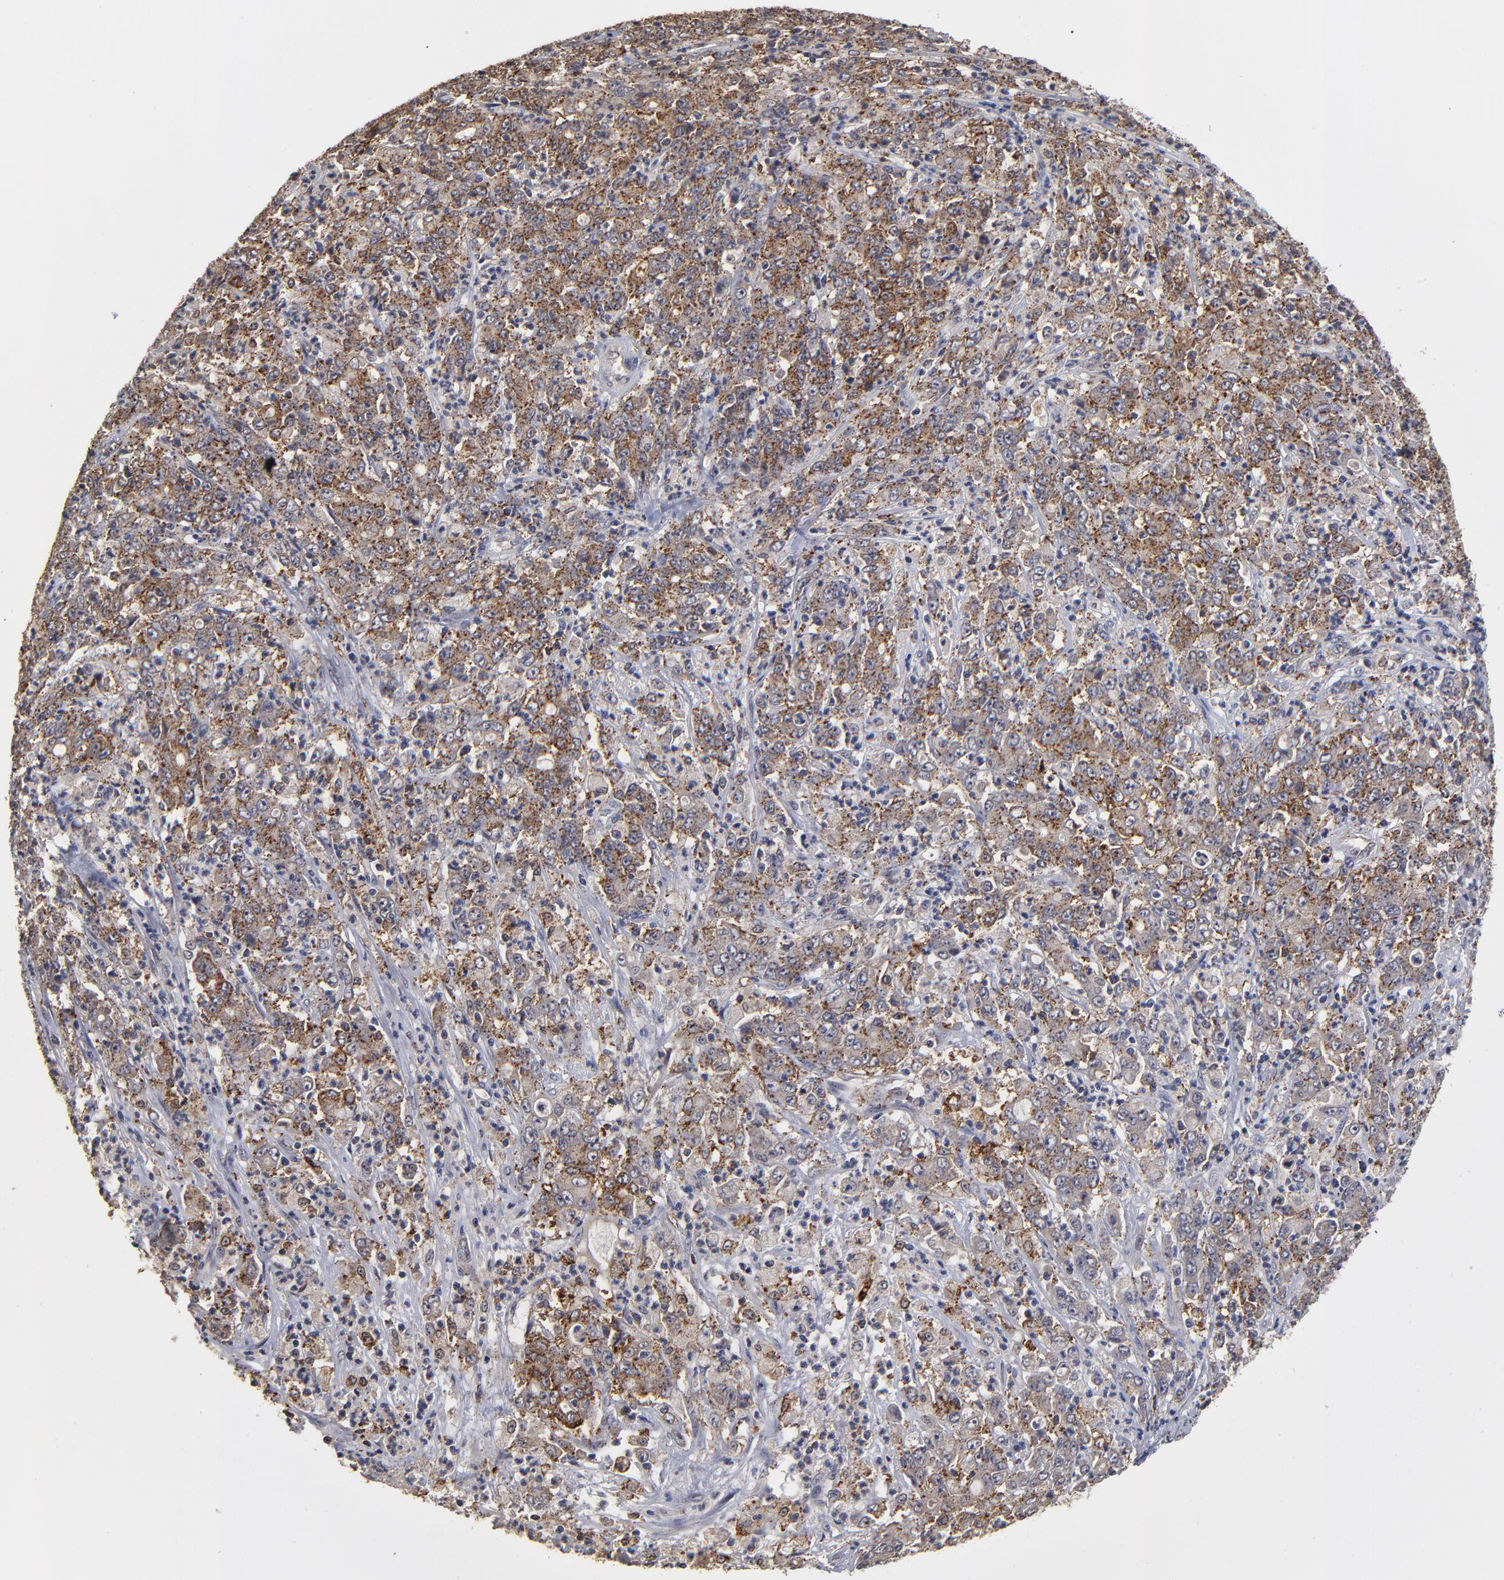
{"staining": {"intensity": "strong", "quantity": ">75%", "location": "cytoplasmic/membranous"}, "tissue": "stomach cancer", "cell_type": "Tumor cells", "image_type": "cancer", "snomed": [{"axis": "morphology", "description": "Adenocarcinoma, NOS"}, {"axis": "topography", "description": "Stomach, lower"}], "caption": "This is an image of immunohistochemistry staining of stomach adenocarcinoma, which shows strong expression in the cytoplasmic/membranous of tumor cells.", "gene": "ASB8", "patient": {"sex": "female", "age": 71}}